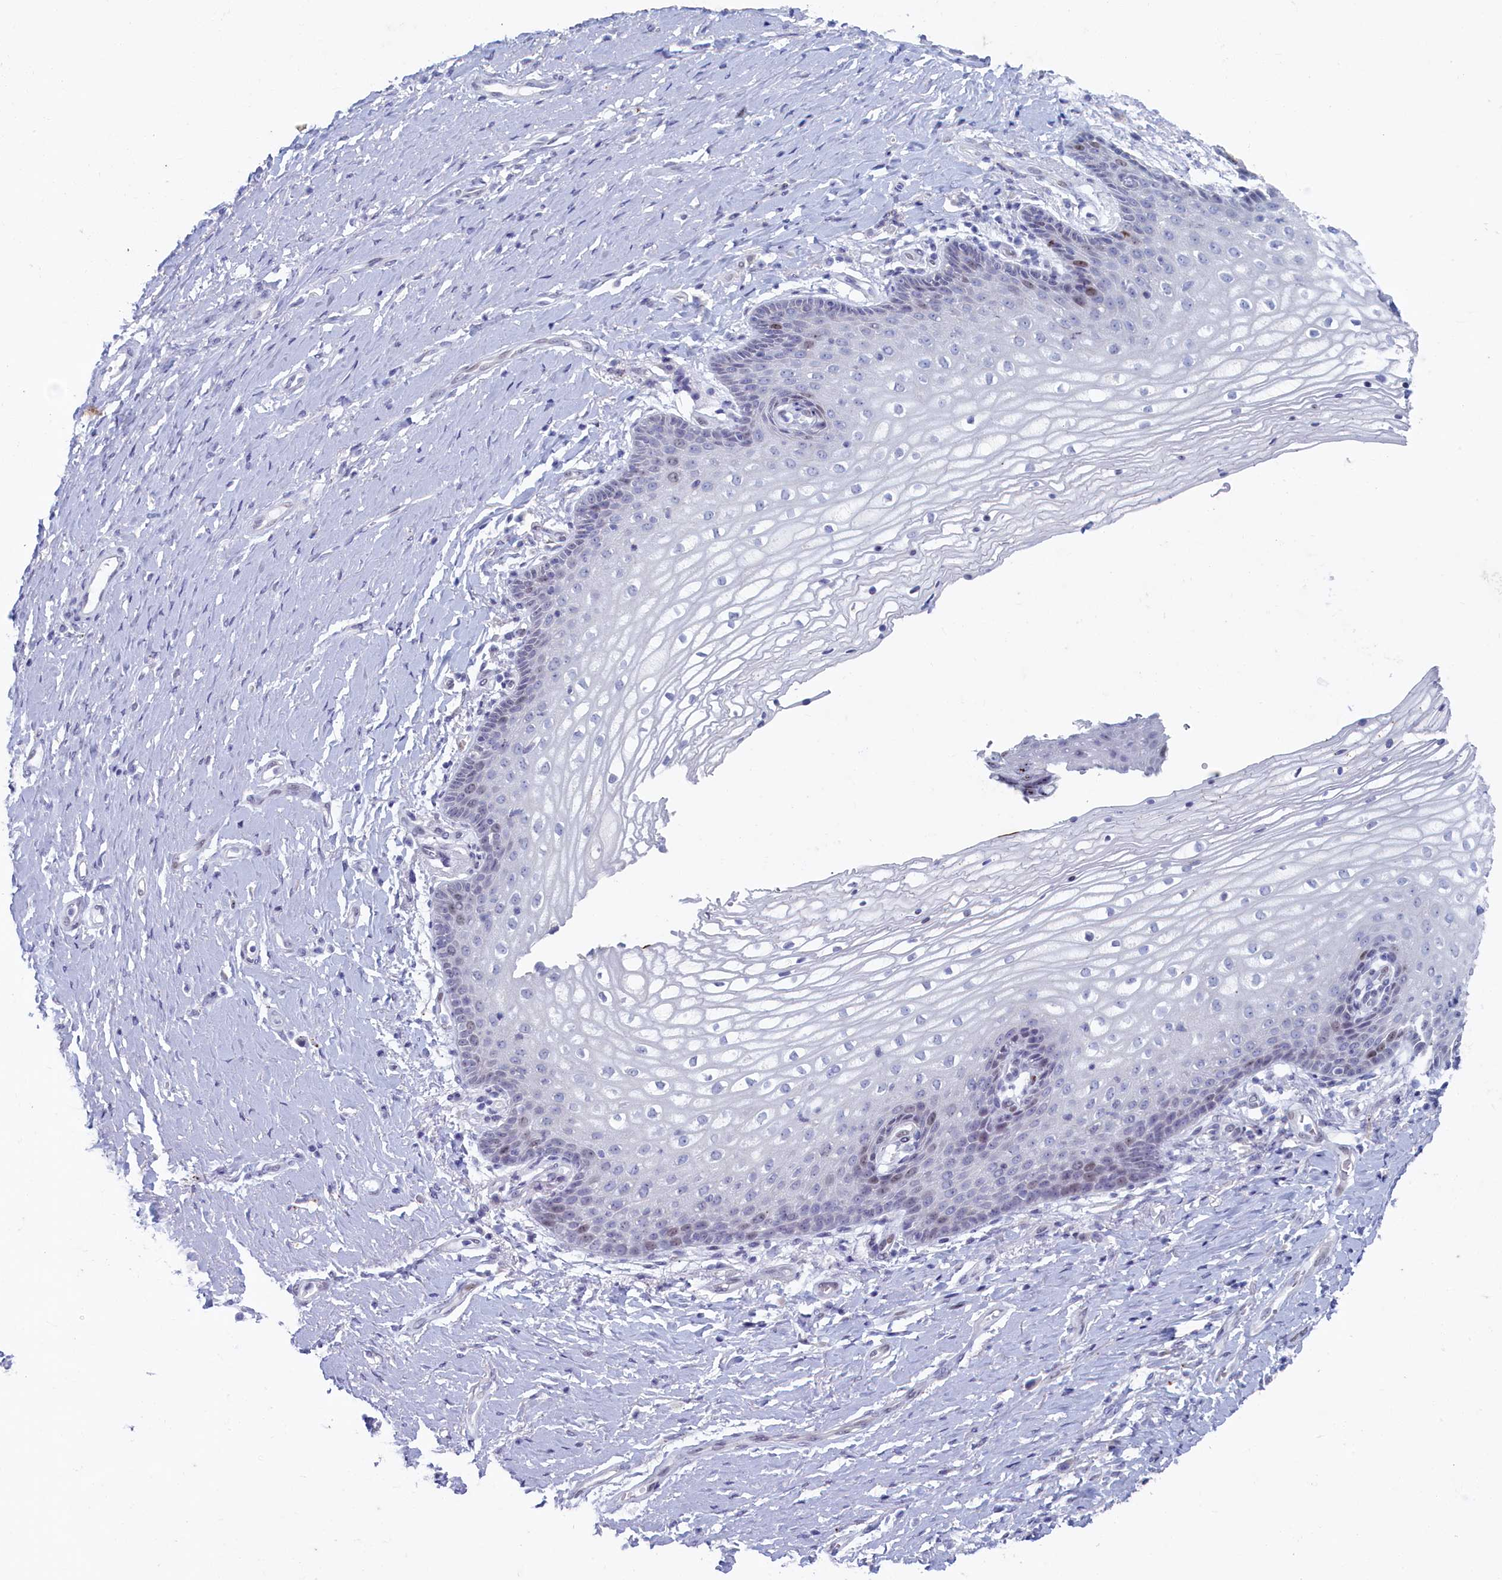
{"staining": {"intensity": "weak", "quantity": "<25%", "location": "nuclear"}, "tissue": "vagina", "cell_type": "Squamous epithelial cells", "image_type": "normal", "snomed": [{"axis": "morphology", "description": "Normal tissue, NOS"}, {"axis": "topography", "description": "Vagina"}], "caption": "There is no significant positivity in squamous epithelial cells of vagina. The staining was performed using DAB to visualize the protein expression in brown, while the nuclei were stained in blue with hematoxylin (Magnification: 20x).", "gene": "WDR76", "patient": {"sex": "female", "age": 60}}